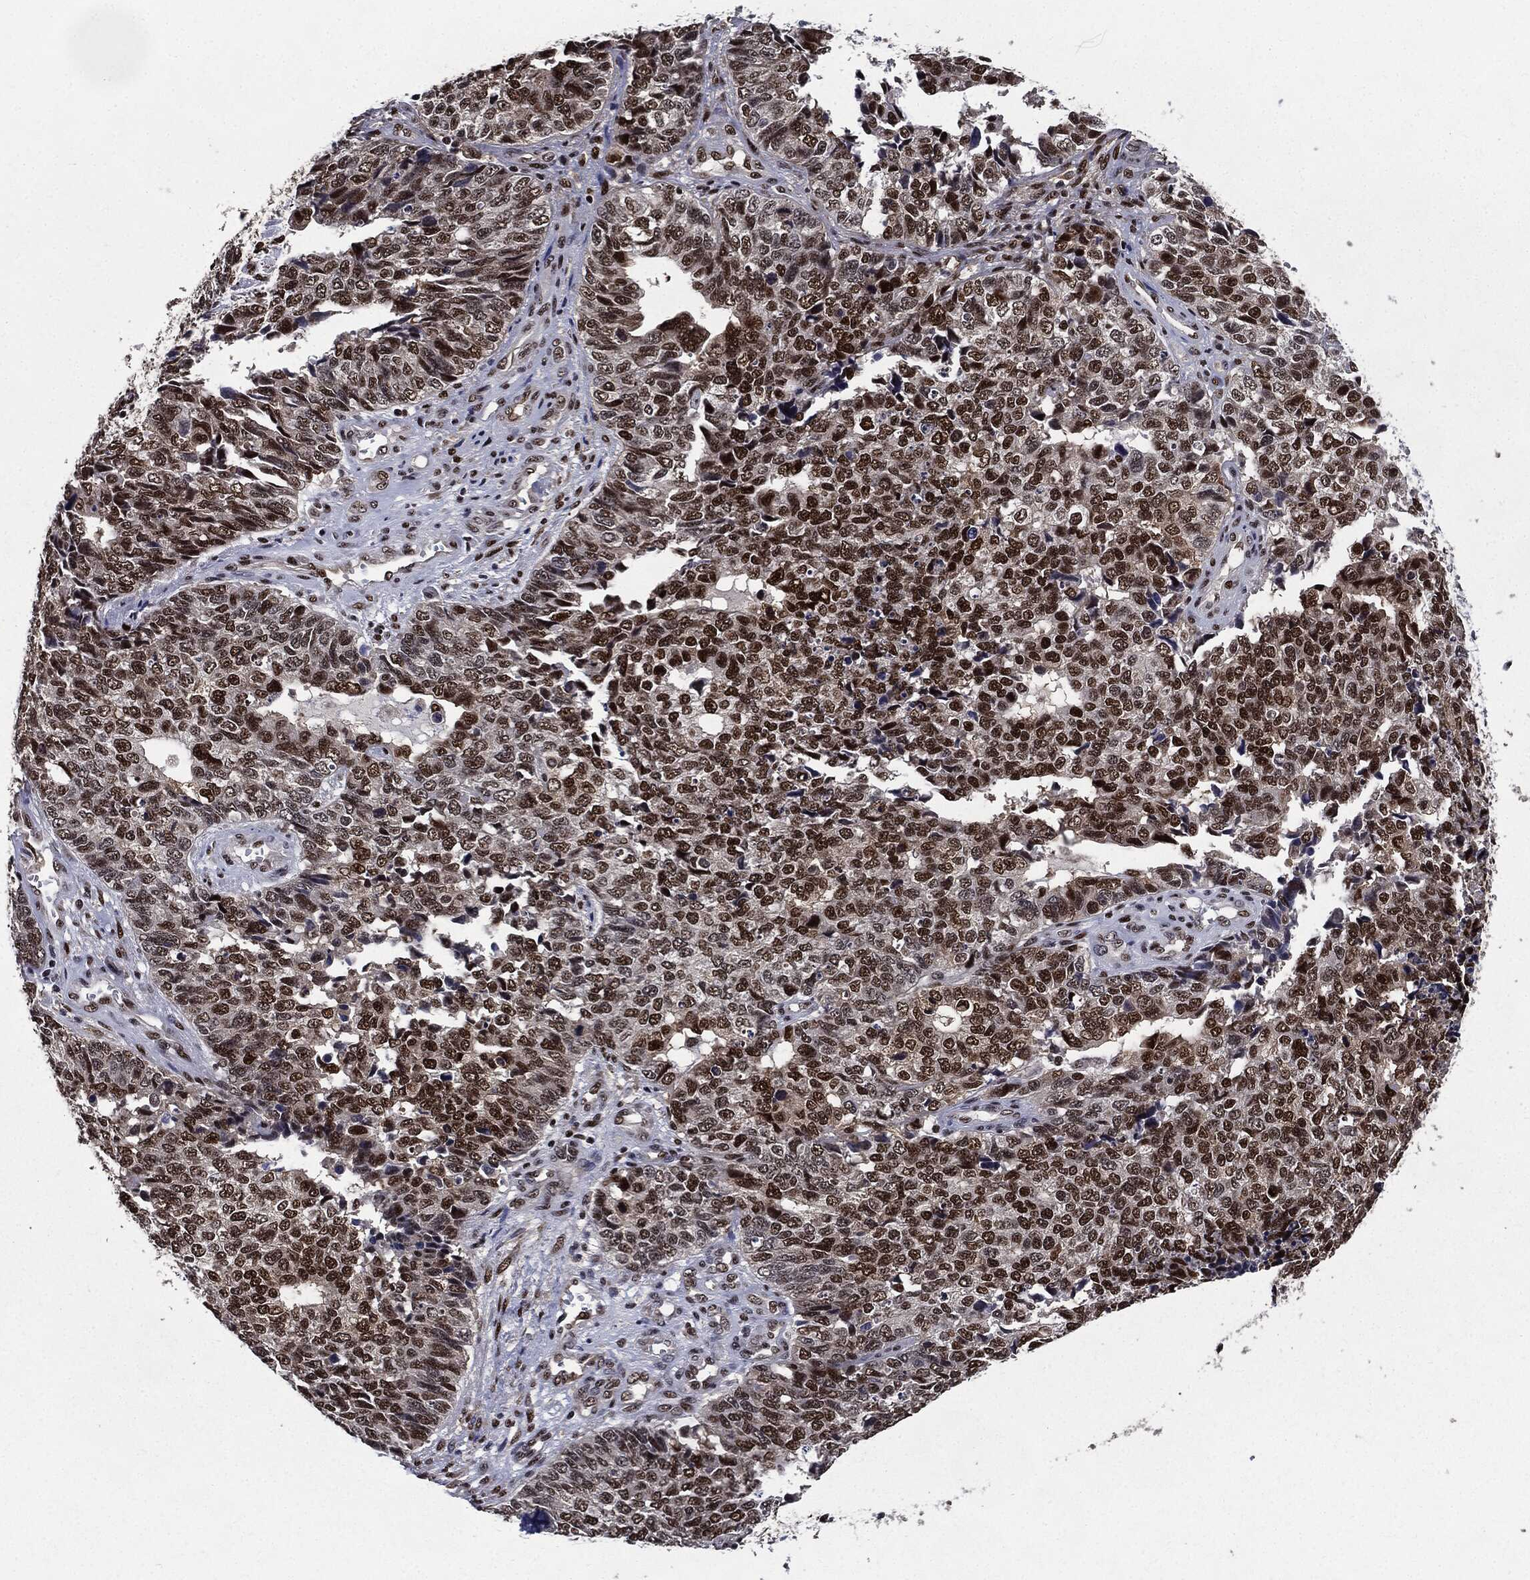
{"staining": {"intensity": "strong", "quantity": "25%-75%", "location": "nuclear"}, "tissue": "cervical cancer", "cell_type": "Tumor cells", "image_type": "cancer", "snomed": [{"axis": "morphology", "description": "Squamous cell carcinoma, NOS"}, {"axis": "topography", "description": "Cervix"}], "caption": "Cervical squamous cell carcinoma stained with a protein marker exhibits strong staining in tumor cells.", "gene": "JUN", "patient": {"sex": "female", "age": 63}}